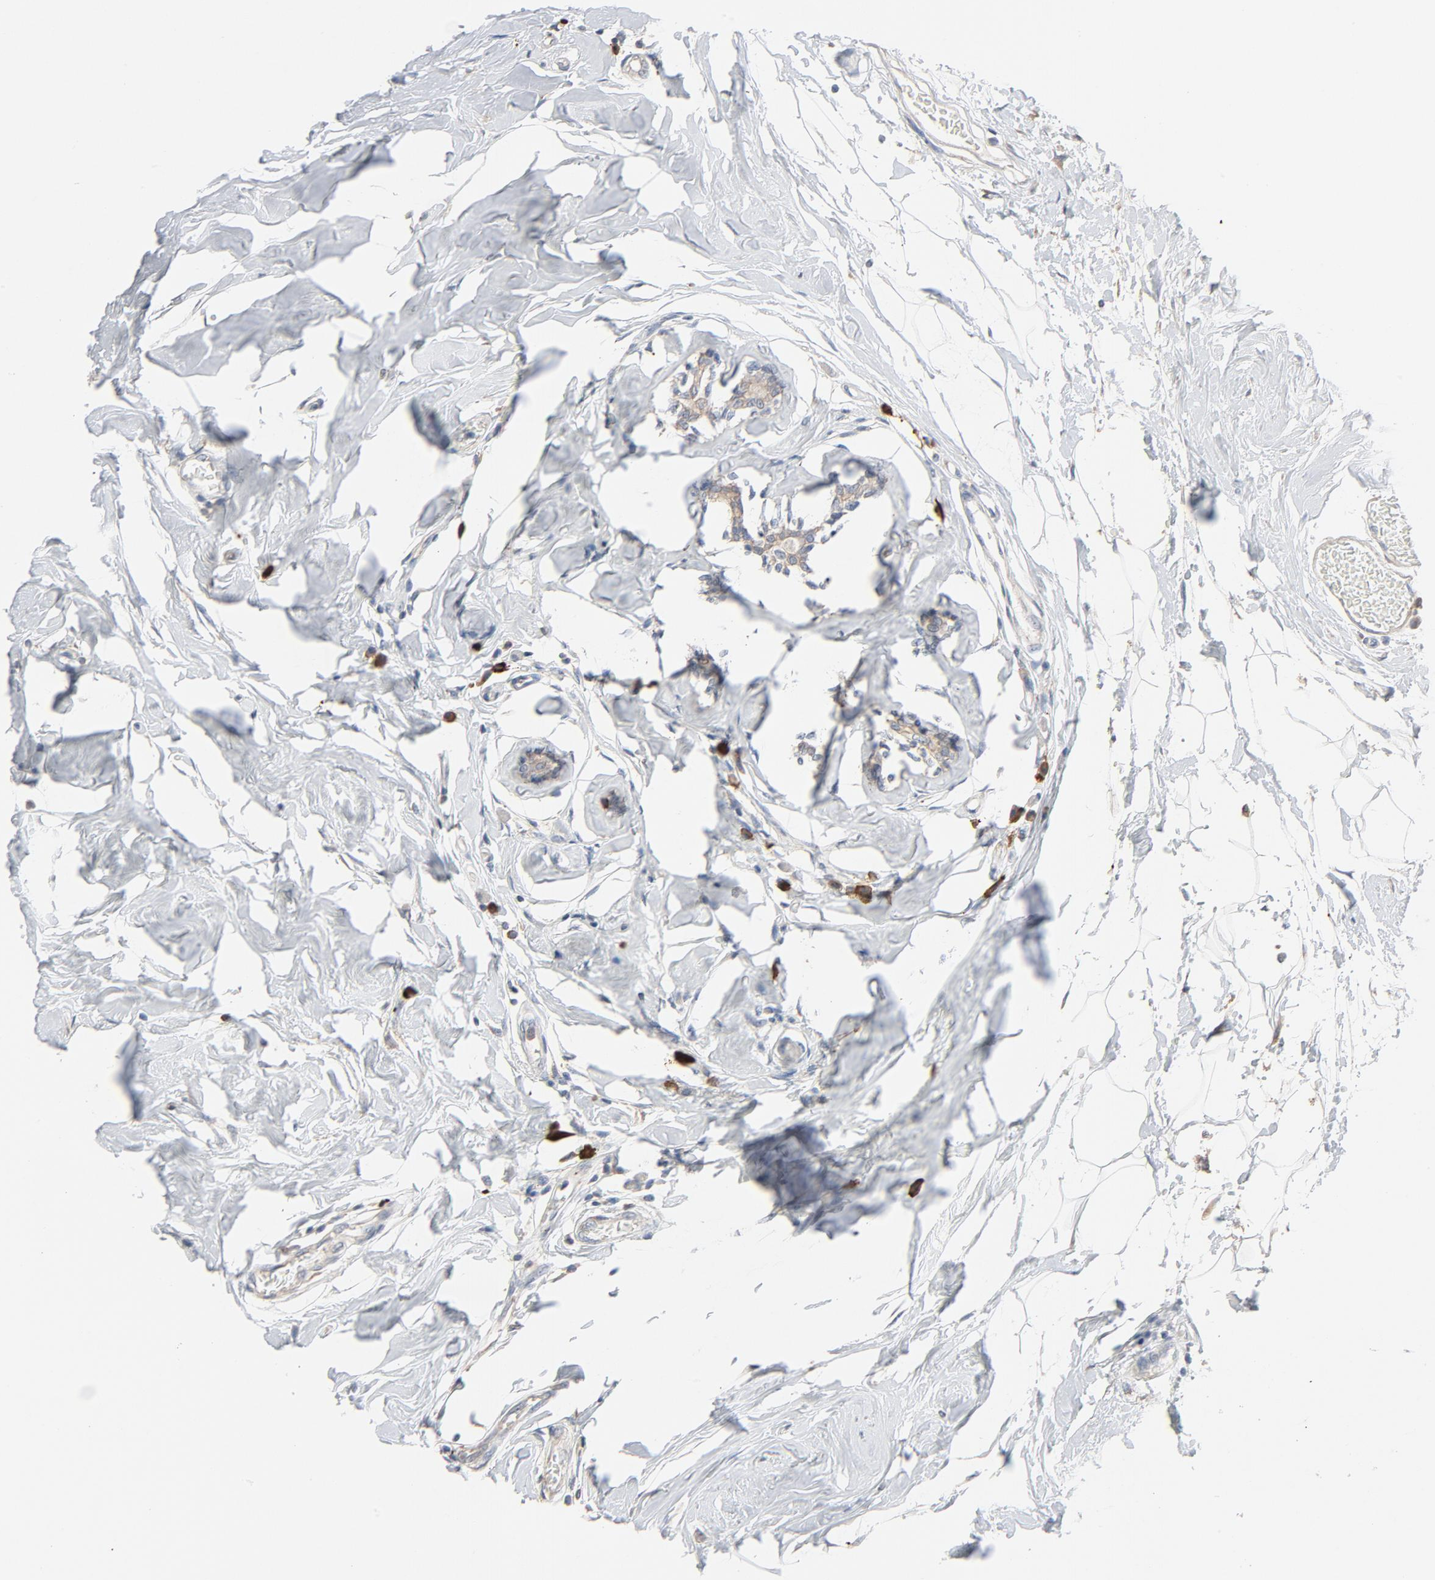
{"staining": {"intensity": "weak", "quantity": "25%-75%", "location": "cytoplasmic/membranous"}, "tissue": "breast cancer", "cell_type": "Tumor cells", "image_type": "cancer", "snomed": [{"axis": "morphology", "description": "Lobular carcinoma"}, {"axis": "topography", "description": "Breast"}], "caption": "This is an image of IHC staining of lobular carcinoma (breast), which shows weak positivity in the cytoplasmic/membranous of tumor cells.", "gene": "TLR4", "patient": {"sex": "female", "age": 51}}